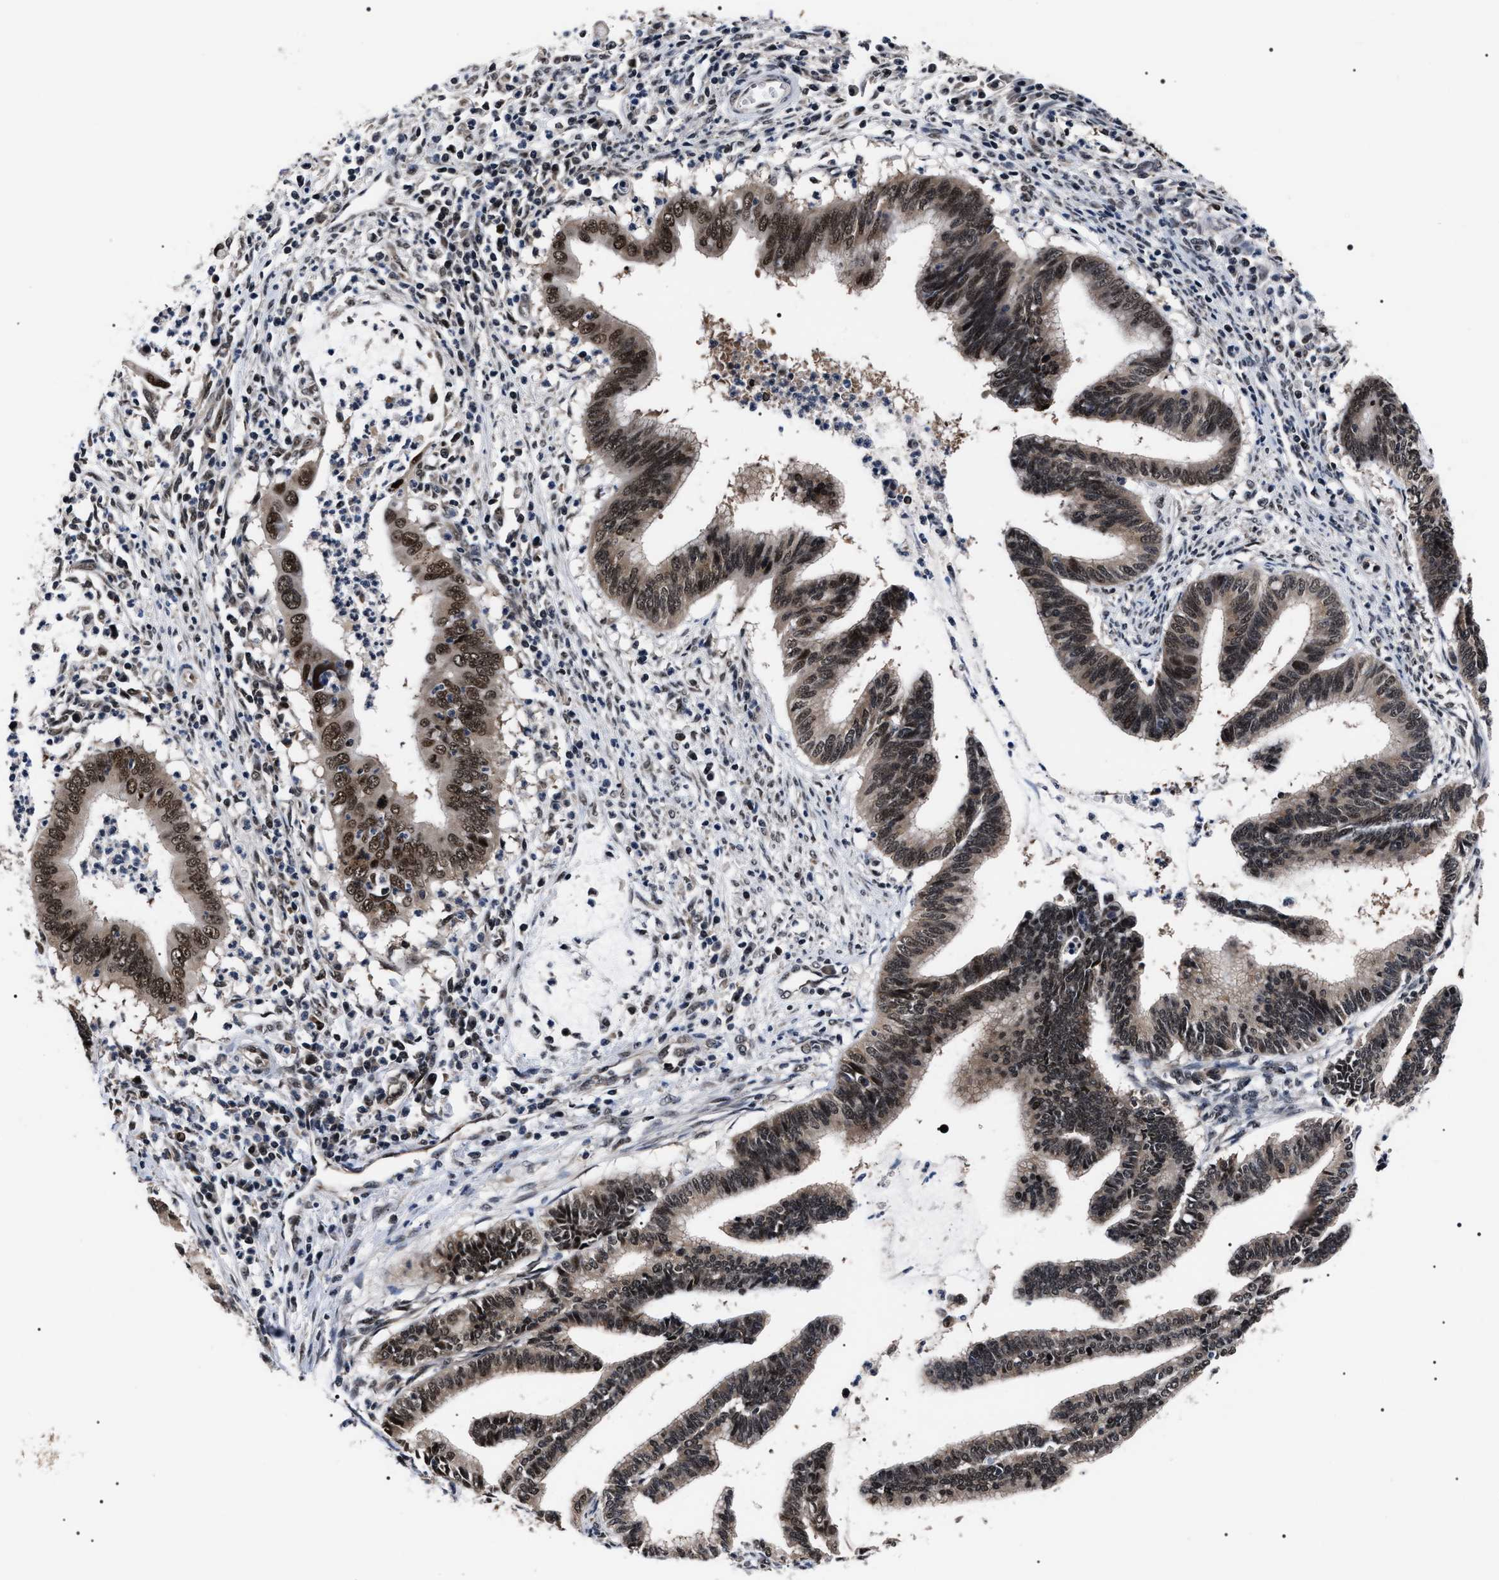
{"staining": {"intensity": "moderate", "quantity": ">75%", "location": "cytoplasmic/membranous,nuclear"}, "tissue": "cervical cancer", "cell_type": "Tumor cells", "image_type": "cancer", "snomed": [{"axis": "morphology", "description": "Adenocarcinoma, NOS"}, {"axis": "topography", "description": "Cervix"}], "caption": "Immunohistochemistry micrograph of cervical cancer (adenocarcinoma) stained for a protein (brown), which shows medium levels of moderate cytoplasmic/membranous and nuclear expression in about >75% of tumor cells.", "gene": "CSNK2A1", "patient": {"sex": "female", "age": 36}}